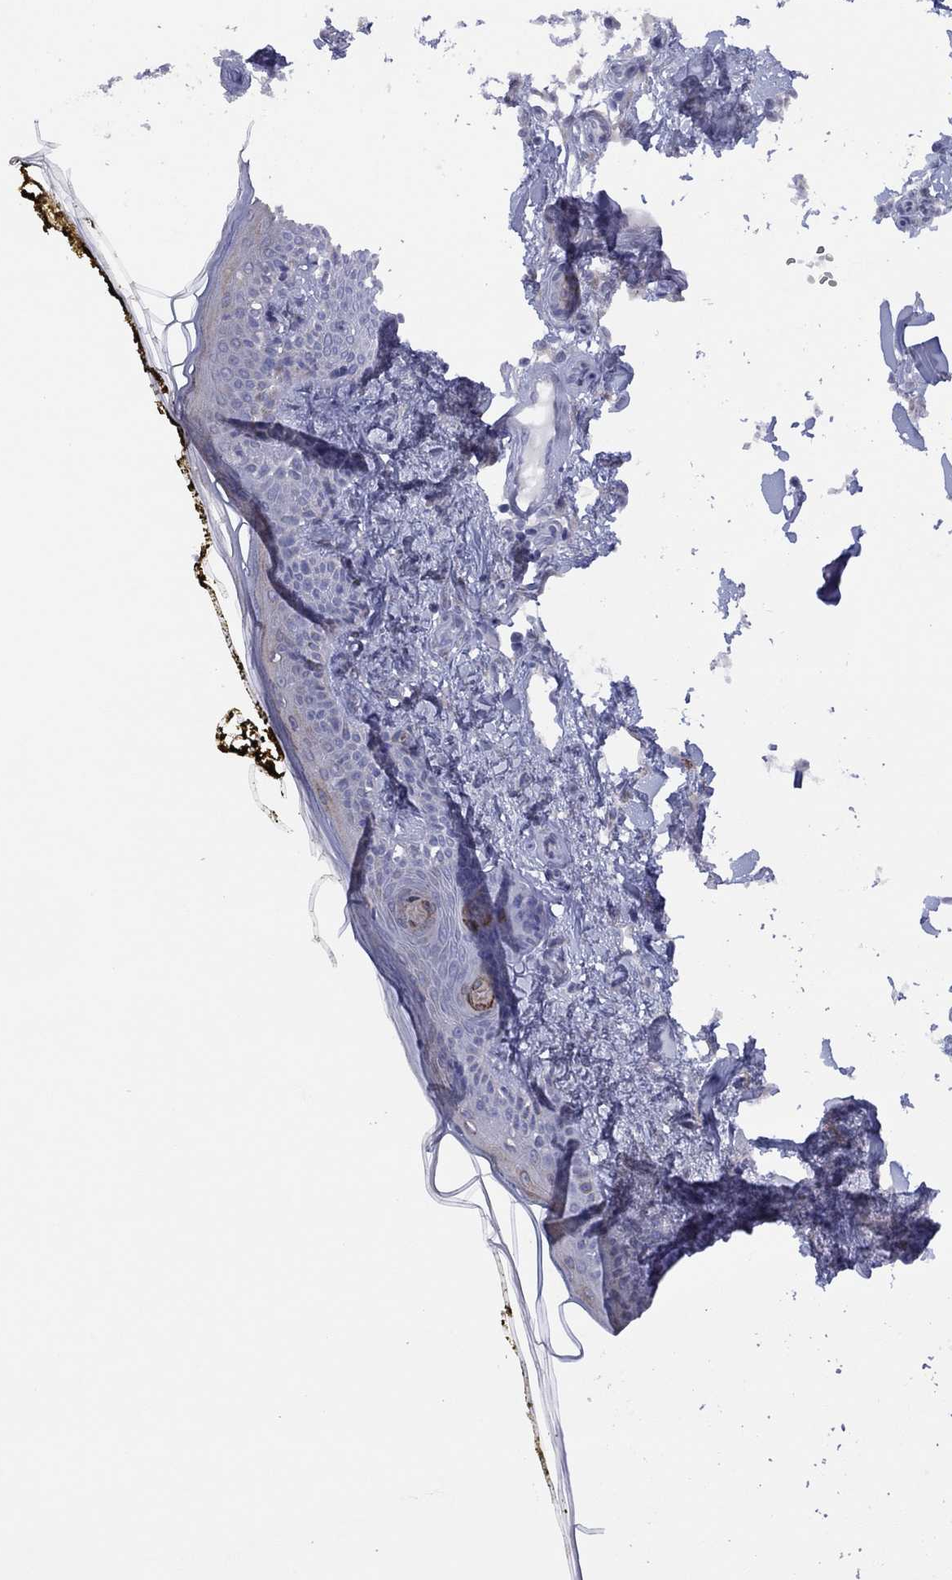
{"staining": {"intensity": "negative", "quantity": "none", "location": "none"}, "tissue": "skin", "cell_type": "Fibroblasts", "image_type": "normal", "snomed": [{"axis": "morphology", "description": "Normal tissue, NOS"}, {"axis": "topography", "description": "Skin"}], "caption": "The IHC micrograph has no significant positivity in fibroblasts of skin.", "gene": "CYP2B6", "patient": {"sex": "male", "age": 76}}